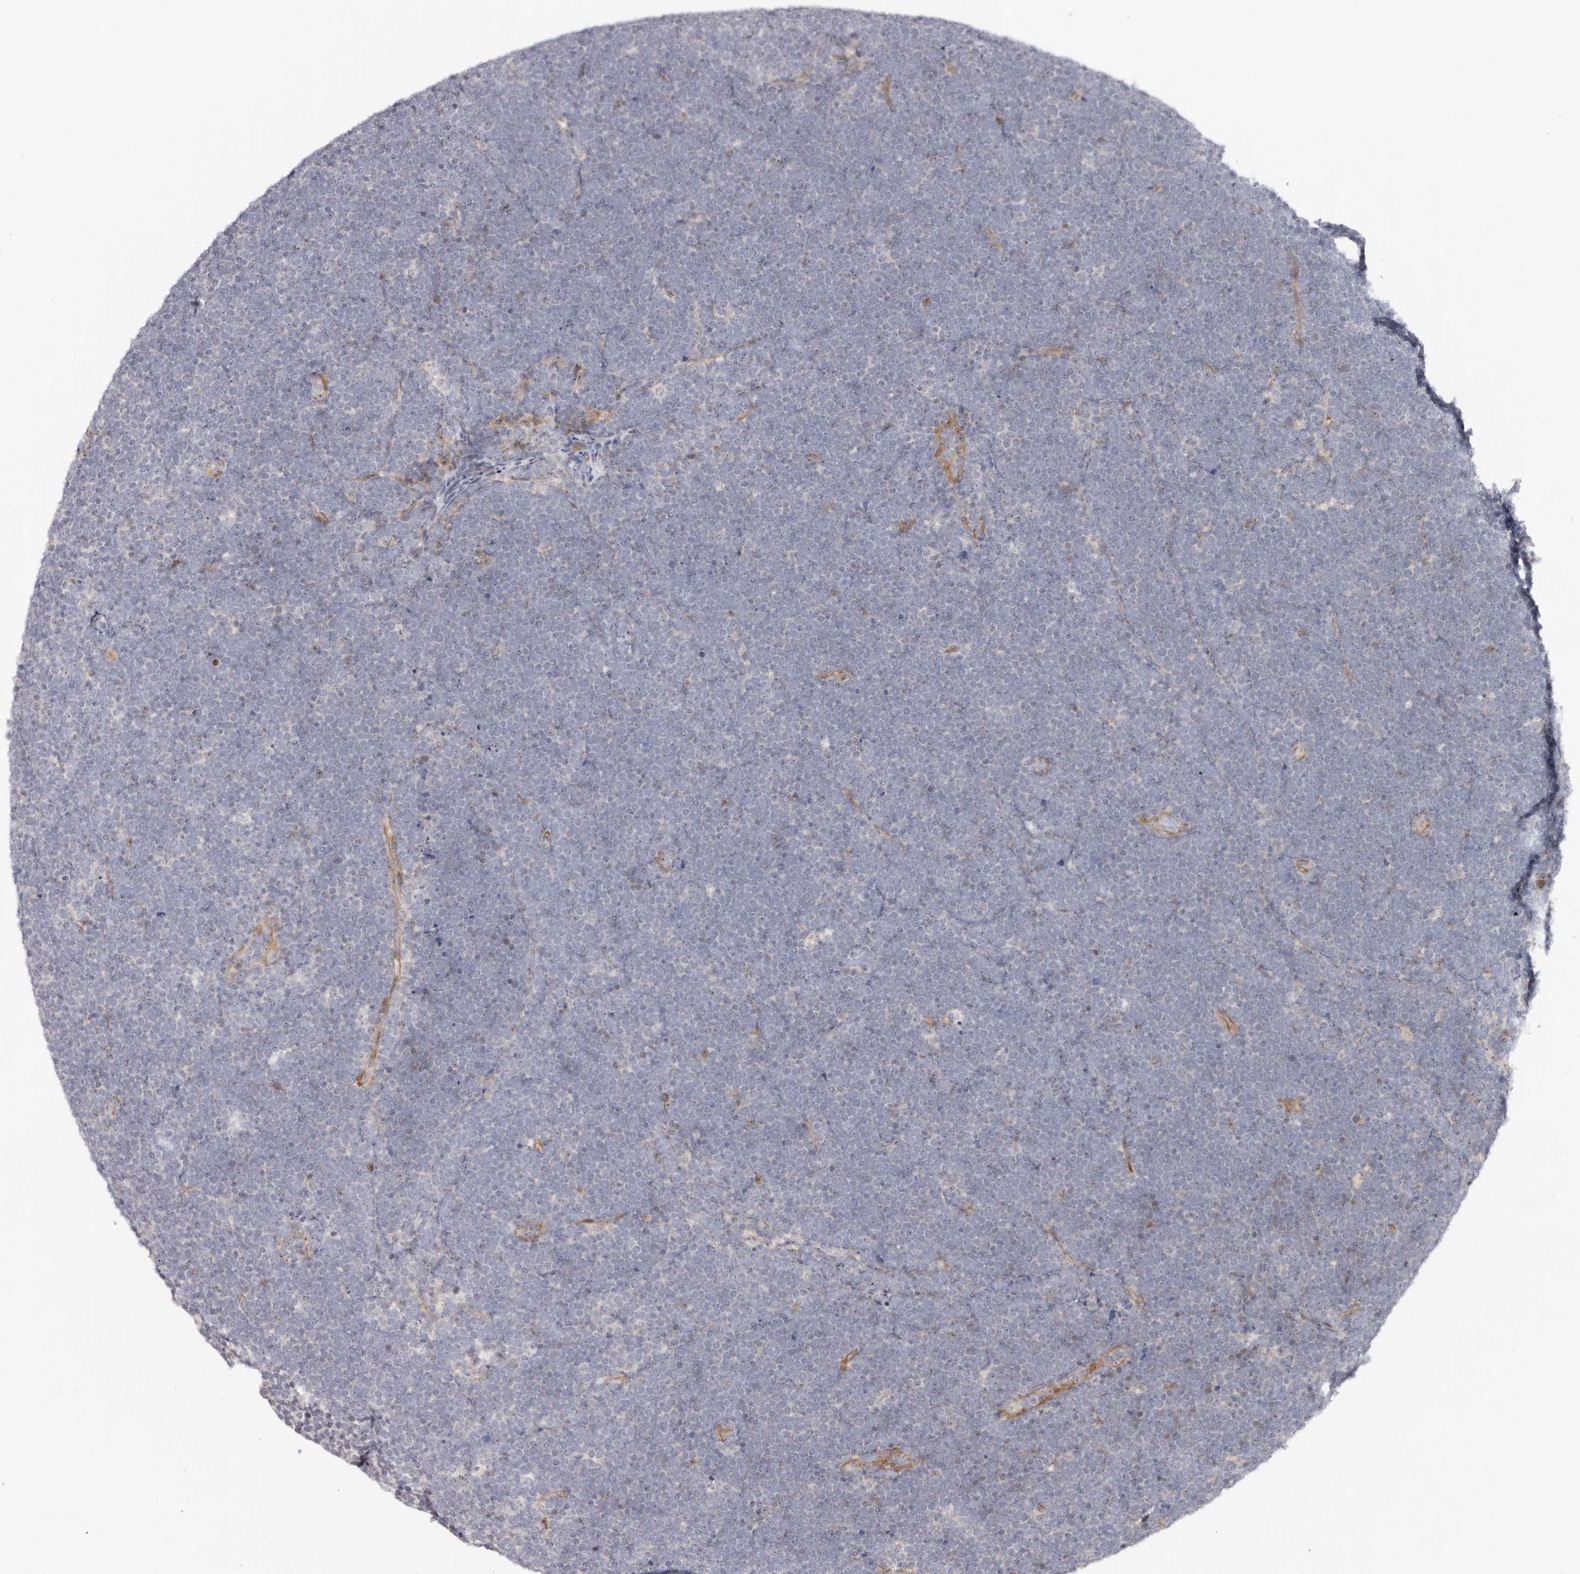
{"staining": {"intensity": "negative", "quantity": "none", "location": "none"}, "tissue": "lymphoma", "cell_type": "Tumor cells", "image_type": "cancer", "snomed": [{"axis": "morphology", "description": "Malignant lymphoma, non-Hodgkin's type, High grade"}, {"axis": "topography", "description": "Lymph node"}], "caption": "This histopathology image is of lymphoma stained with immunohistochemistry (IHC) to label a protein in brown with the nuclei are counter-stained blue. There is no positivity in tumor cells. The staining was performed using DAB (3,3'-diaminobenzidine) to visualize the protein expression in brown, while the nuclei were stained in blue with hematoxylin (Magnification: 20x).", "gene": "ODF2L", "patient": {"sex": "male", "age": 13}}